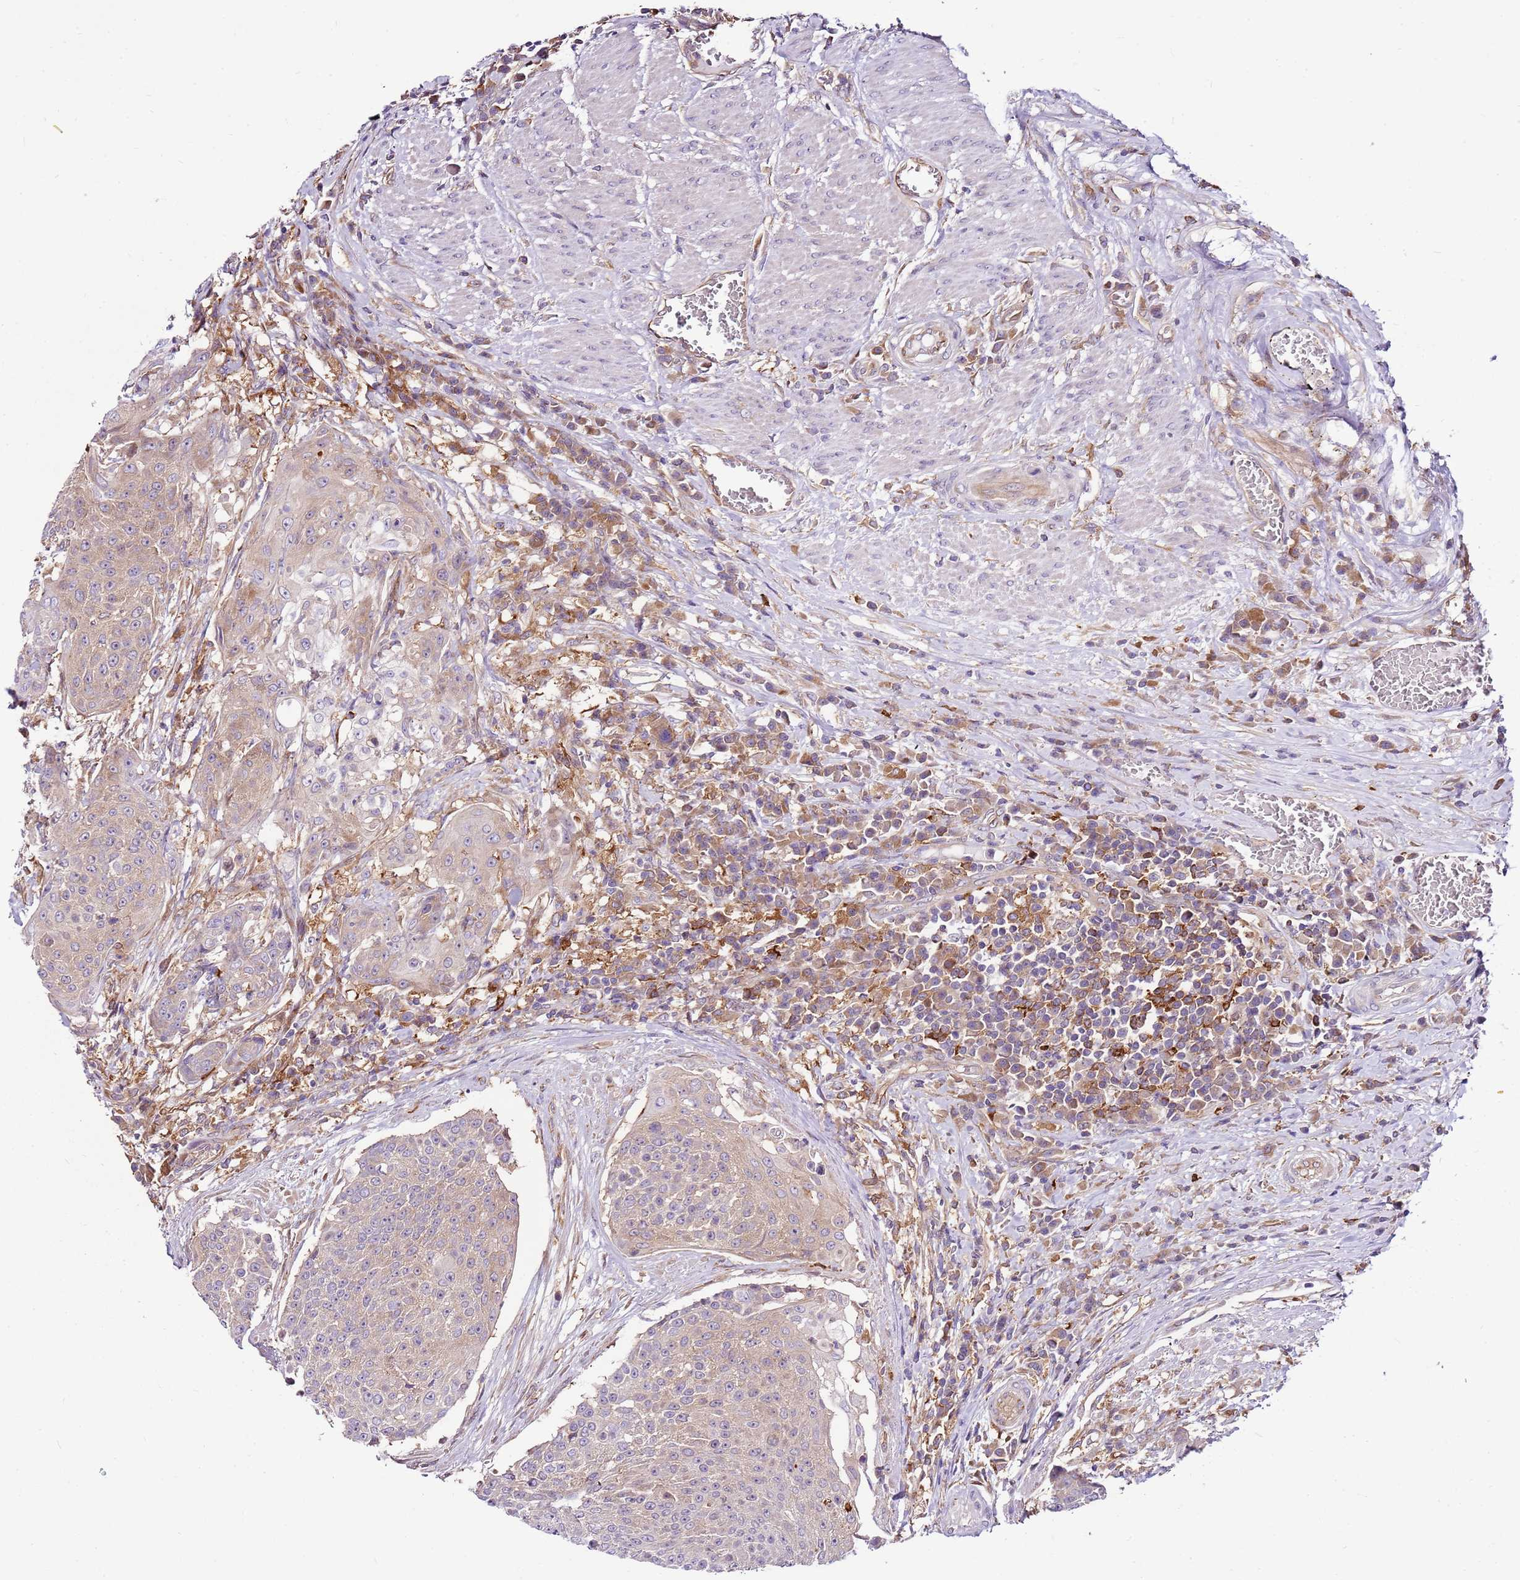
{"staining": {"intensity": "weak", "quantity": "25%-75%", "location": "cytoplasmic/membranous"}, "tissue": "urothelial cancer", "cell_type": "Tumor cells", "image_type": "cancer", "snomed": [{"axis": "morphology", "description": "Urothelial carcinoma, High grade"}, {"axis": "topography", "description": "Urinary bladder"}], "caption": "This is a histology image of IHC staining of urothelial cancer, which shows weak staining in the cytoplasmic/membranous of tumor cells.", "gene": "ATXN2L", "patient": {"sex": "female", "age": 63}}